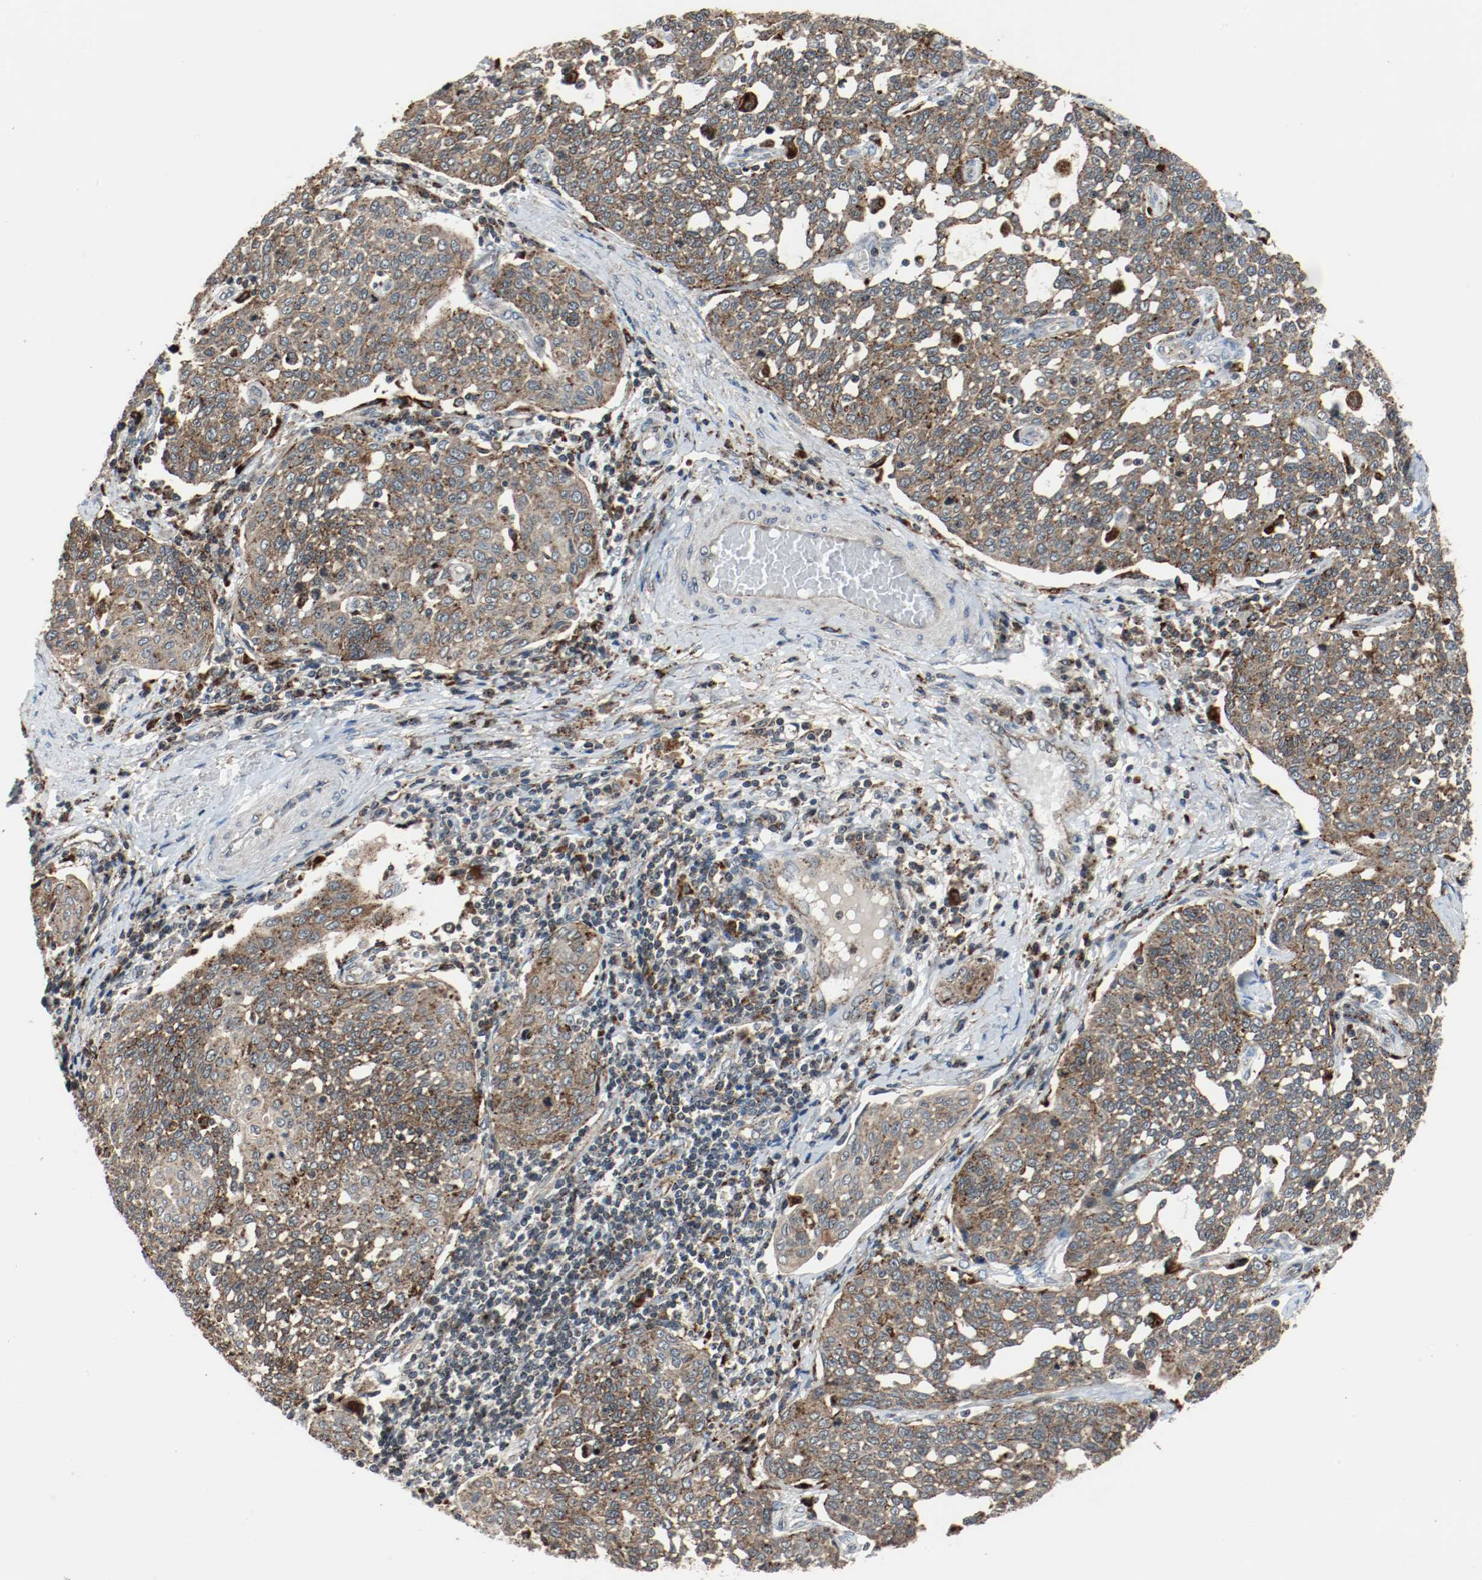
{"staining": {"intensity": "moderate", "quantity": ">75%", "location": "cytoplasmic/membranous"}, "tissue": "cervical cancer", "cell_type": "Tumor cells", "image_type": "cancer", "snomed": [{"axis": "morphology", "description": "Squamous cell carcinoma, NOS"}, {"axis": "topography", "description": "Cervix"}], "caption": "Protein staining of squamous cell carcinoma (cervical) tissue exhibits moderate cytoplasmic/membranous staining in about >75% of tumor cells.", "gene": "LAMP2", "patient": {"sex": "female", "age": 34}}